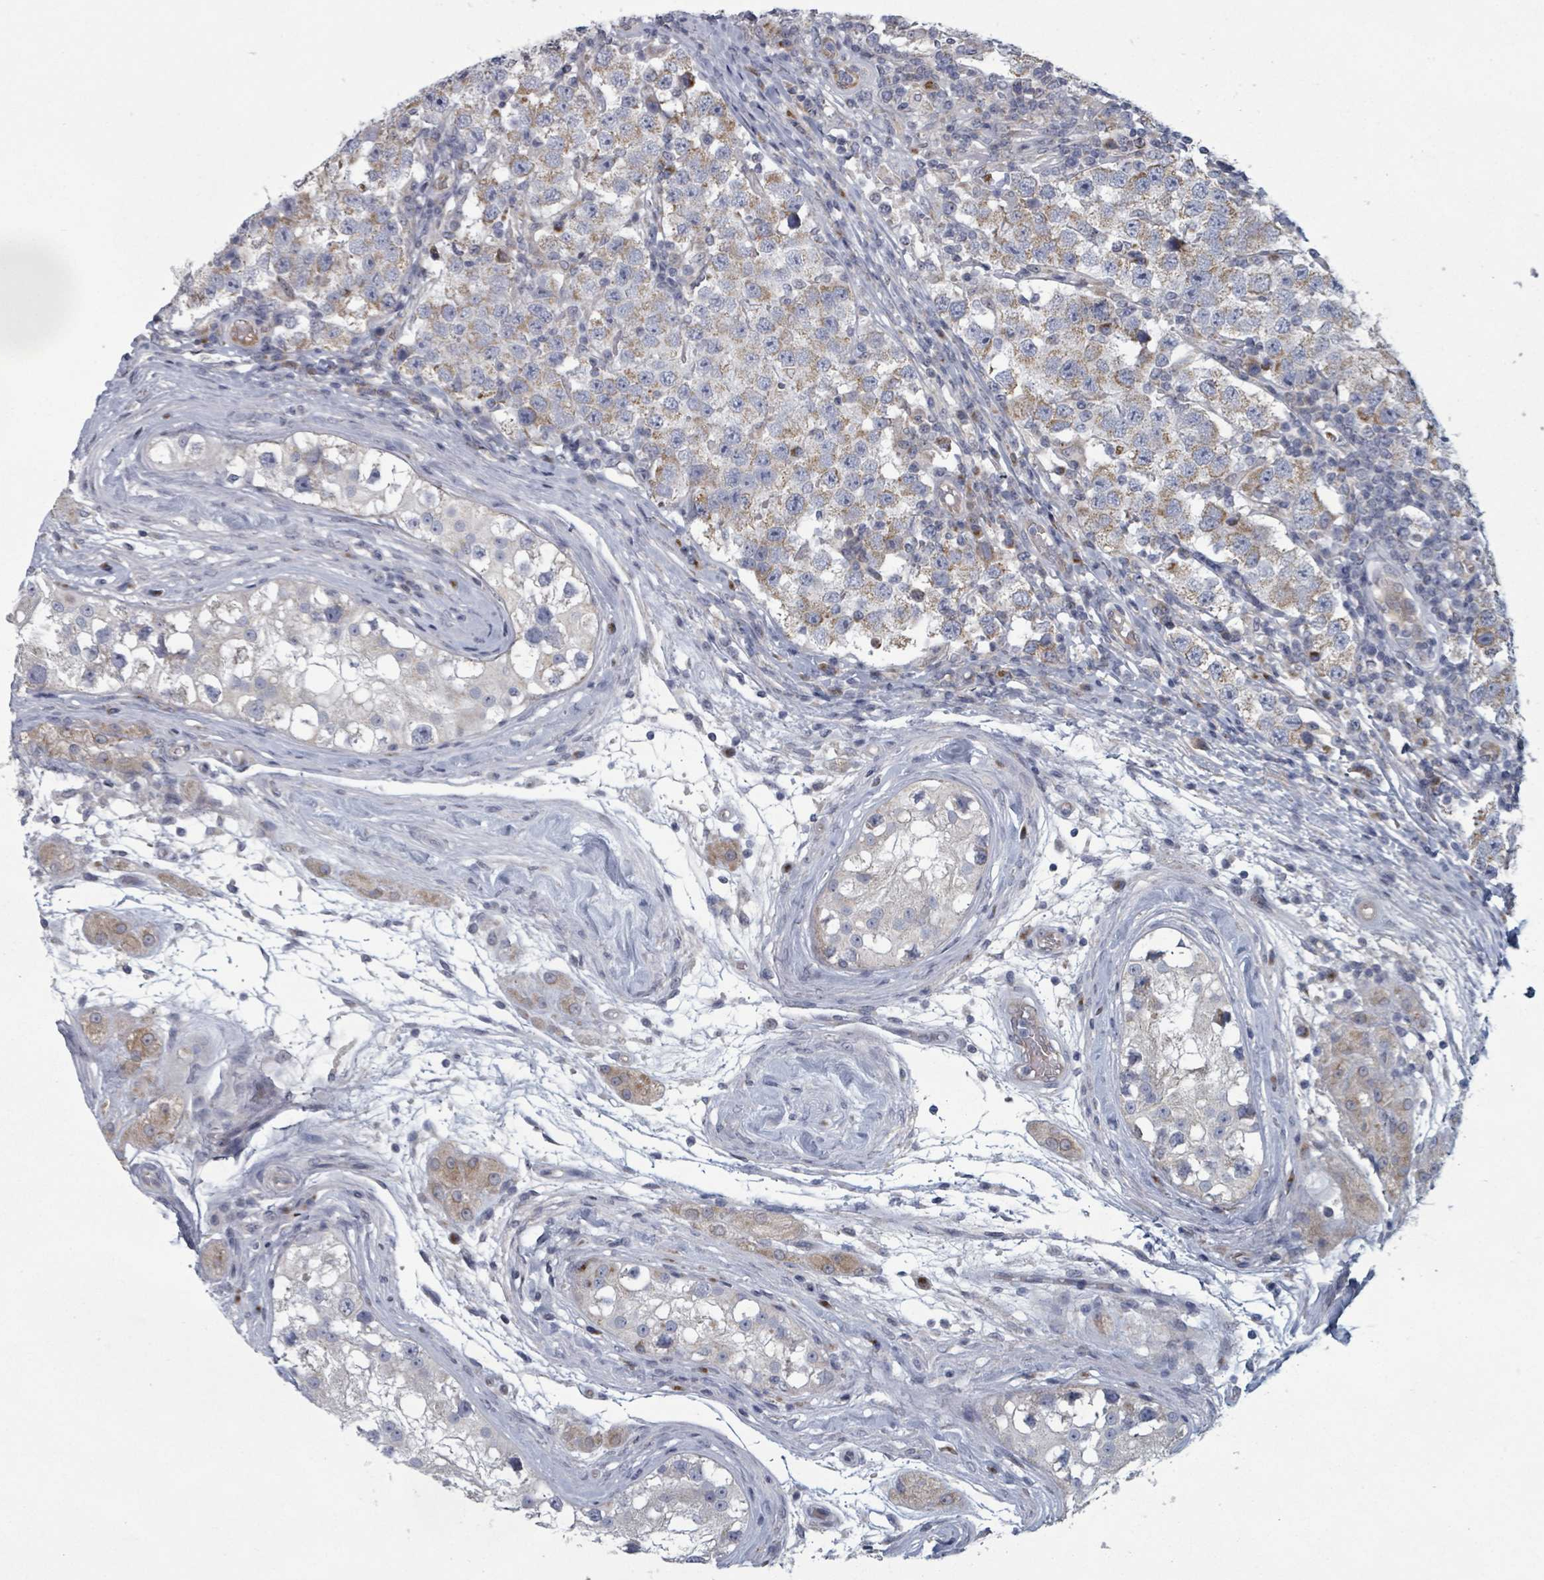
{"staining": {"intensity": "moderate", "quantity": ">75%", "location": "cytoplasmic/membranous"}, "tissue": "testis cancer", "cell_type": "Tumor cells", "image_type": "cancer", "snomed": [{"axis": "morphology", "description": "Seminoma, NOS"}, {"axis": "topography", "description": "Testis"}], "caption": "Testis cancer stained with a protein marker reveals moderate staining in tumor cells.", "gene": "FKBP1A", "patient": {"sex": "male", "age": 34}}